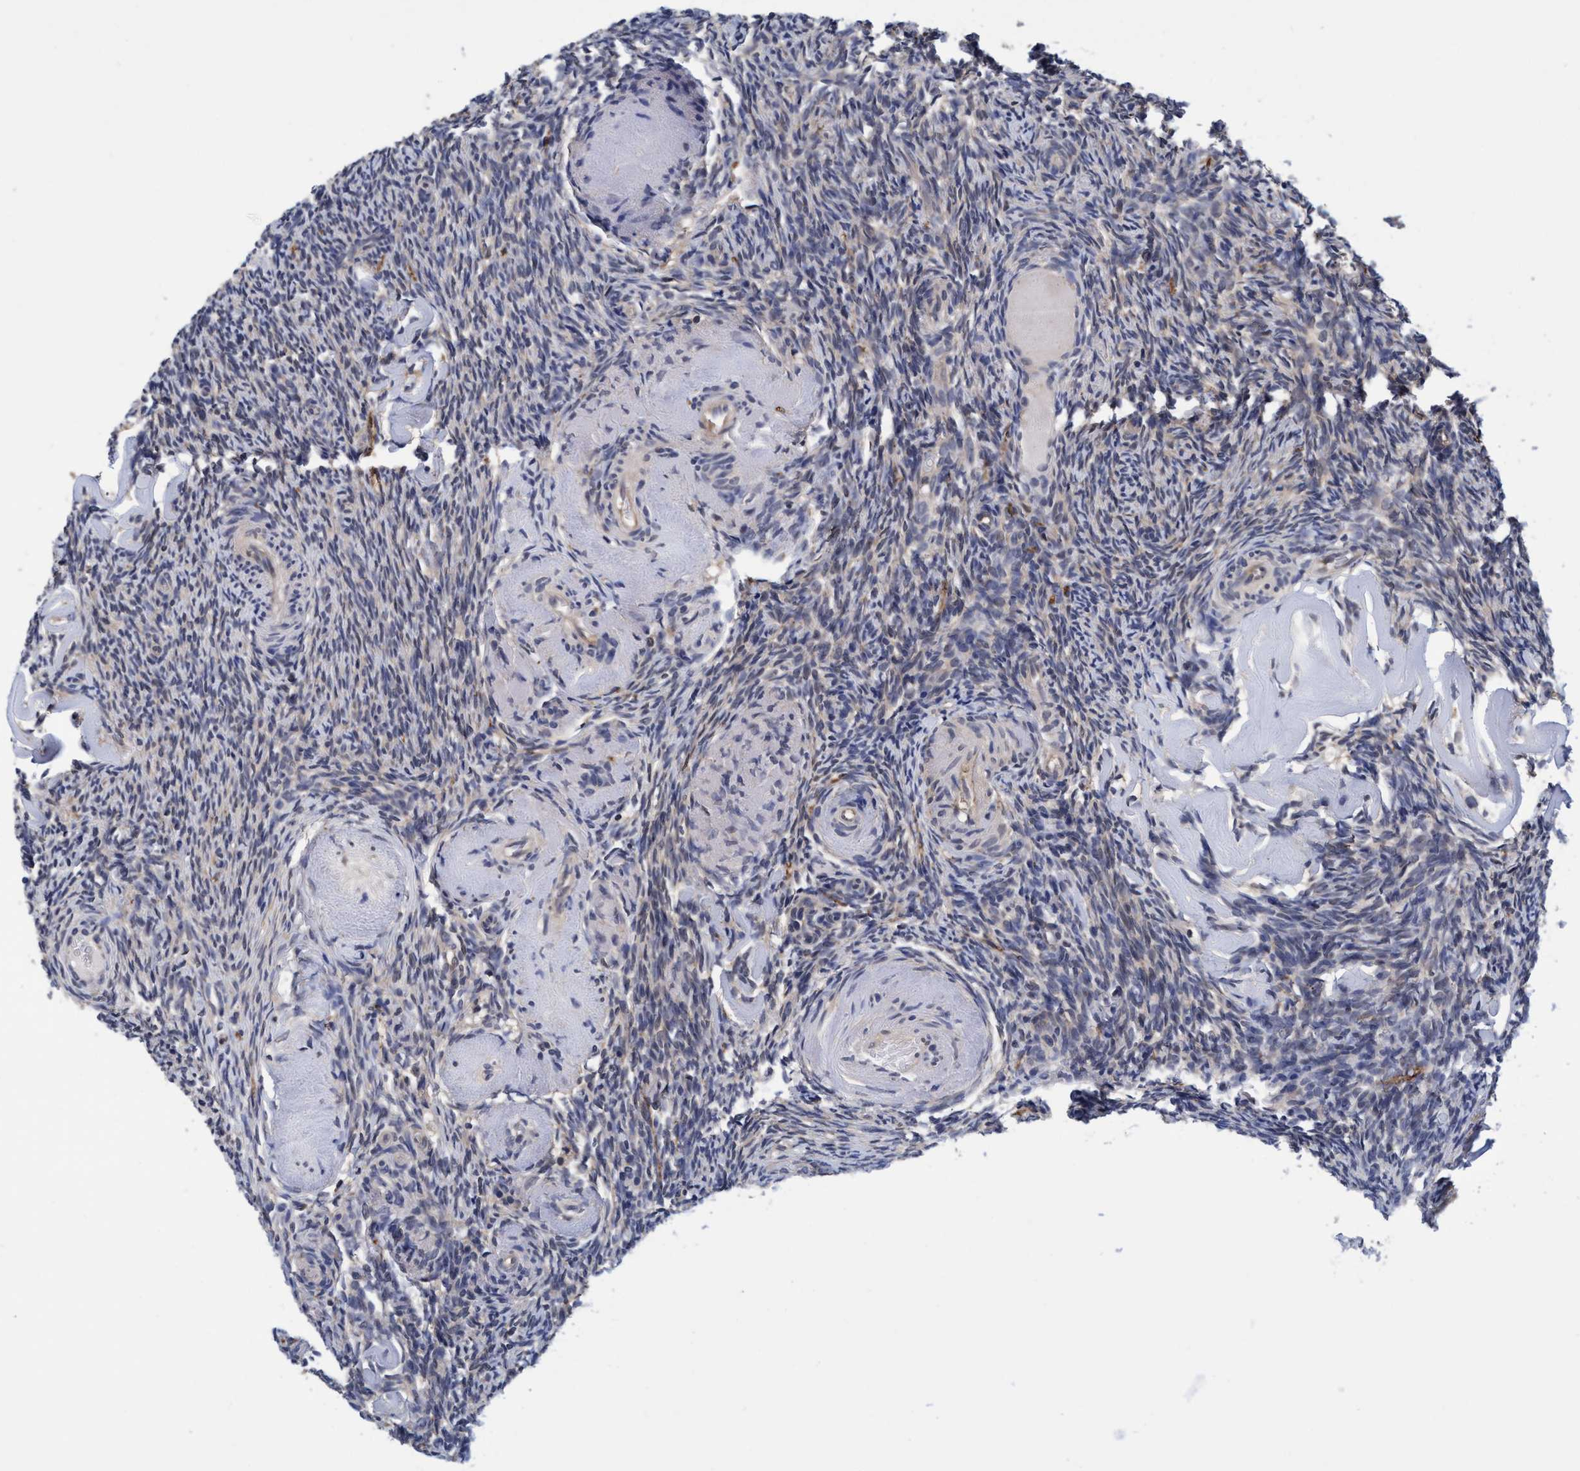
{"staining": {"intensity": "moderate", "quantity": ">75%", "location": "cytoplasmic/membranous"}, "tissue": "ovary", "cell_type": "Follicle cells", "image_type": "normal", "snomed": [{"axis": "morphology", "description": "Normal tissue, NOS"}, {"axis": "topography", "description": "Ovary"}], "caption": "Approximately >75% of follicle cells in unremarkable human ovary exhibit moderate cytoplasmic/membranous protein expression as visualized by brown immunohistochemical staining.", "gene": "PSMD12", "patient": {"sex": "female", "age": 60}}